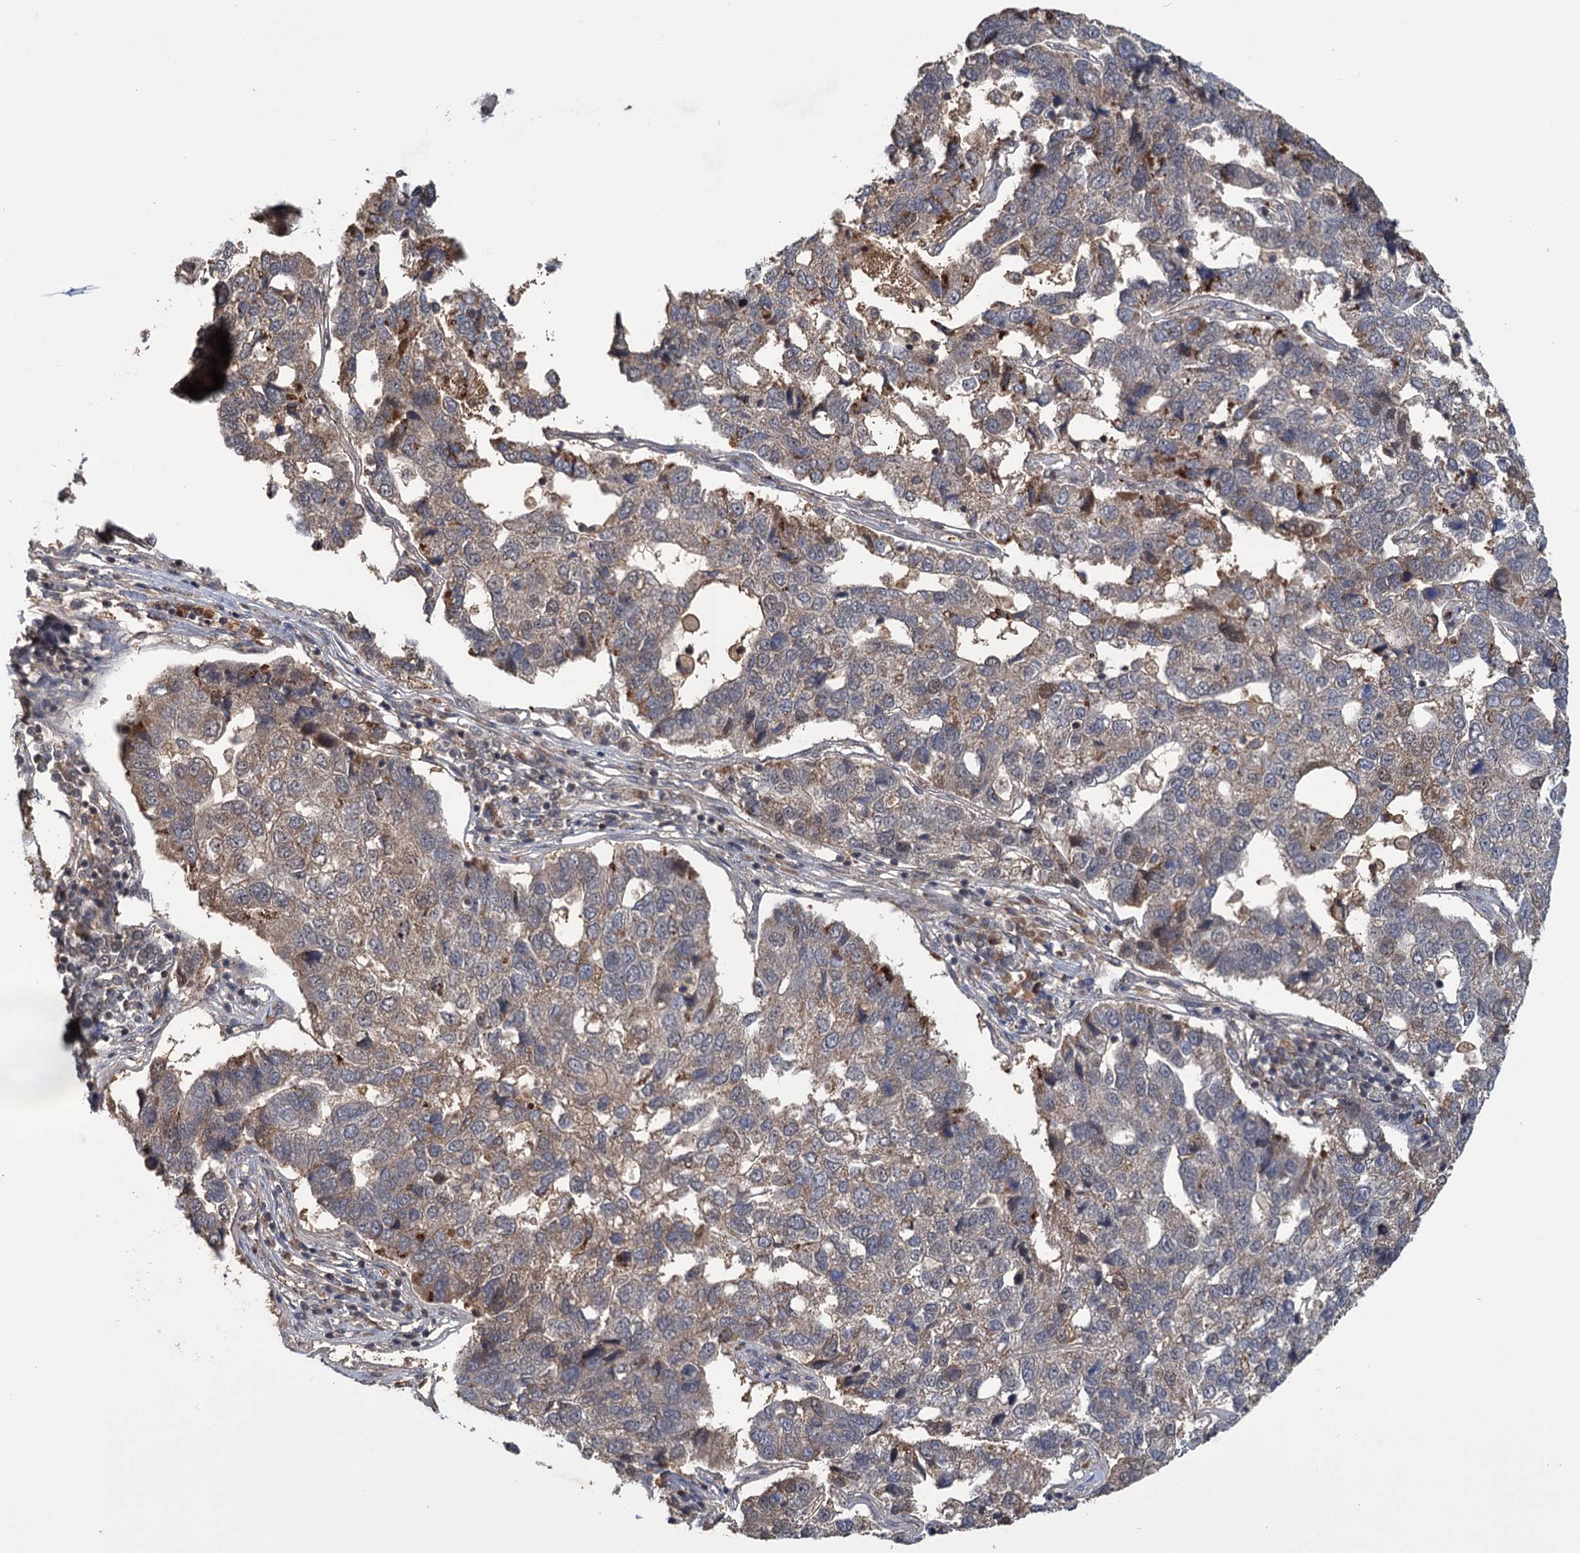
{"staining": {"intensity": "weak", "quantity": "25%-75%", "location": "cytoplasmic/membranous"}, "tissue": "pancreatic cancer", "cell_type": "Tumor cells", "image_type": "cancer", "snomed": [{"axis": "morphology", "description": "Adenocarcinoma, NOS"}, {"axis": "topography", "description": "Pancreas"}], "caption": "The immunohistochemical stain shows weak cytoplasmic/membranous expression in tumor cells of pancreatic cancer tissue. (Stains: DAB (3,3'-diaminobenzidine) in brown, nuclei in blue, Microscopy: brightfield microscopy at high magnification).", "gene": "KANSL2", "patient": {"sex": "female", "age": 61}}